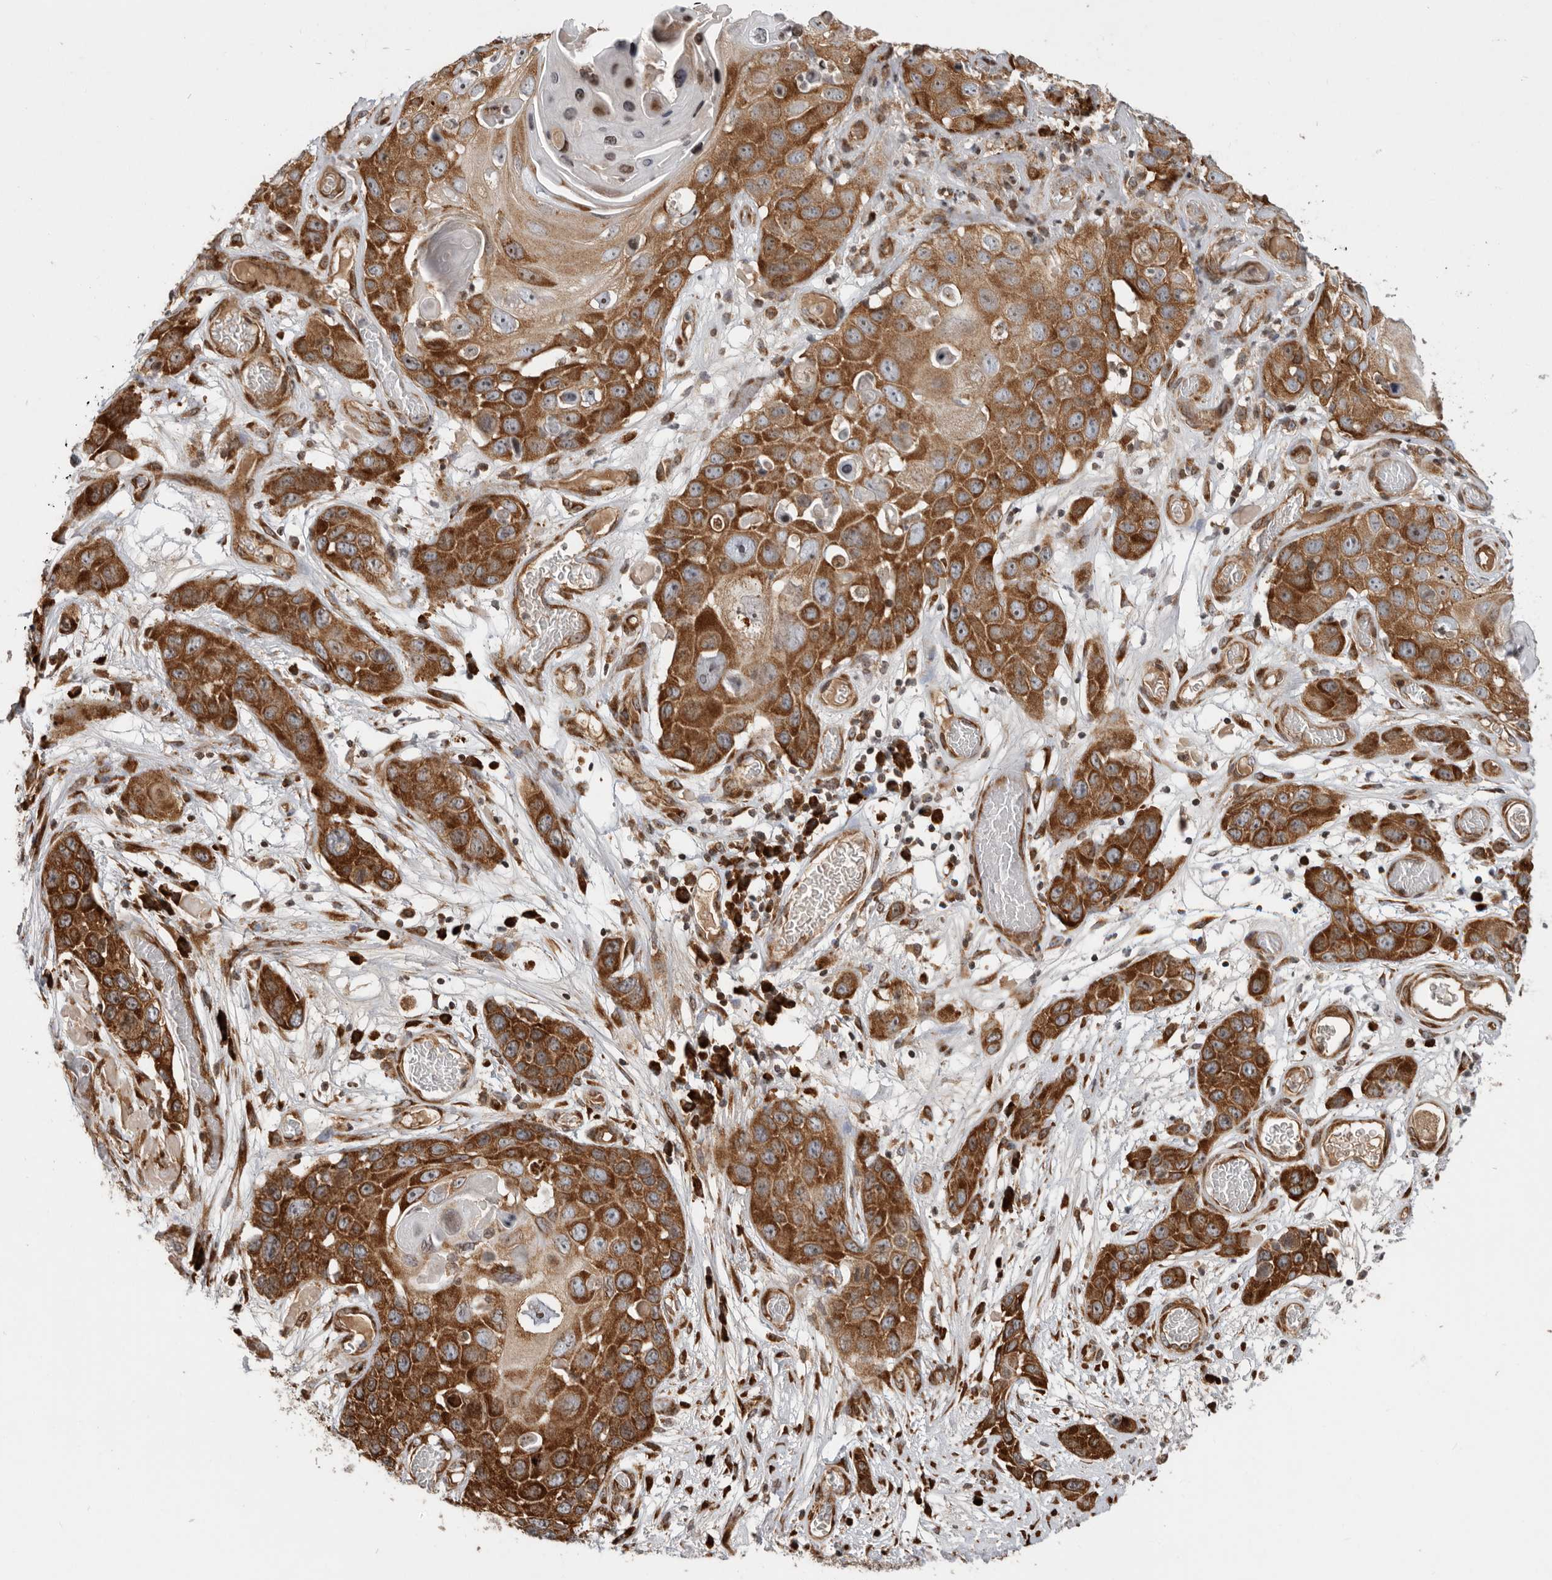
{"staining": {"intensity": "moderate", "quantity": ">75%", "location": "cytoplasmic/membranous"}, "tissue": "skin cancer", "cell_type": "Tumor cells", "image_type": "cancer", "snomed": [{"axis": "morphology", "description": "Squamous cell carcinoma, NOS"}, {"axis": "topography", "description": "Skin"}], "caption": "A medium amount of moderate cytoplasmic/membranous expression is identified in approximately >75% of tumor cells in skin cancer (squamous cell carcinoma) tissue. Nuclei are stained in blue.", "gene": "FZD3", "patient": {"sex": "male", "age": 55}}